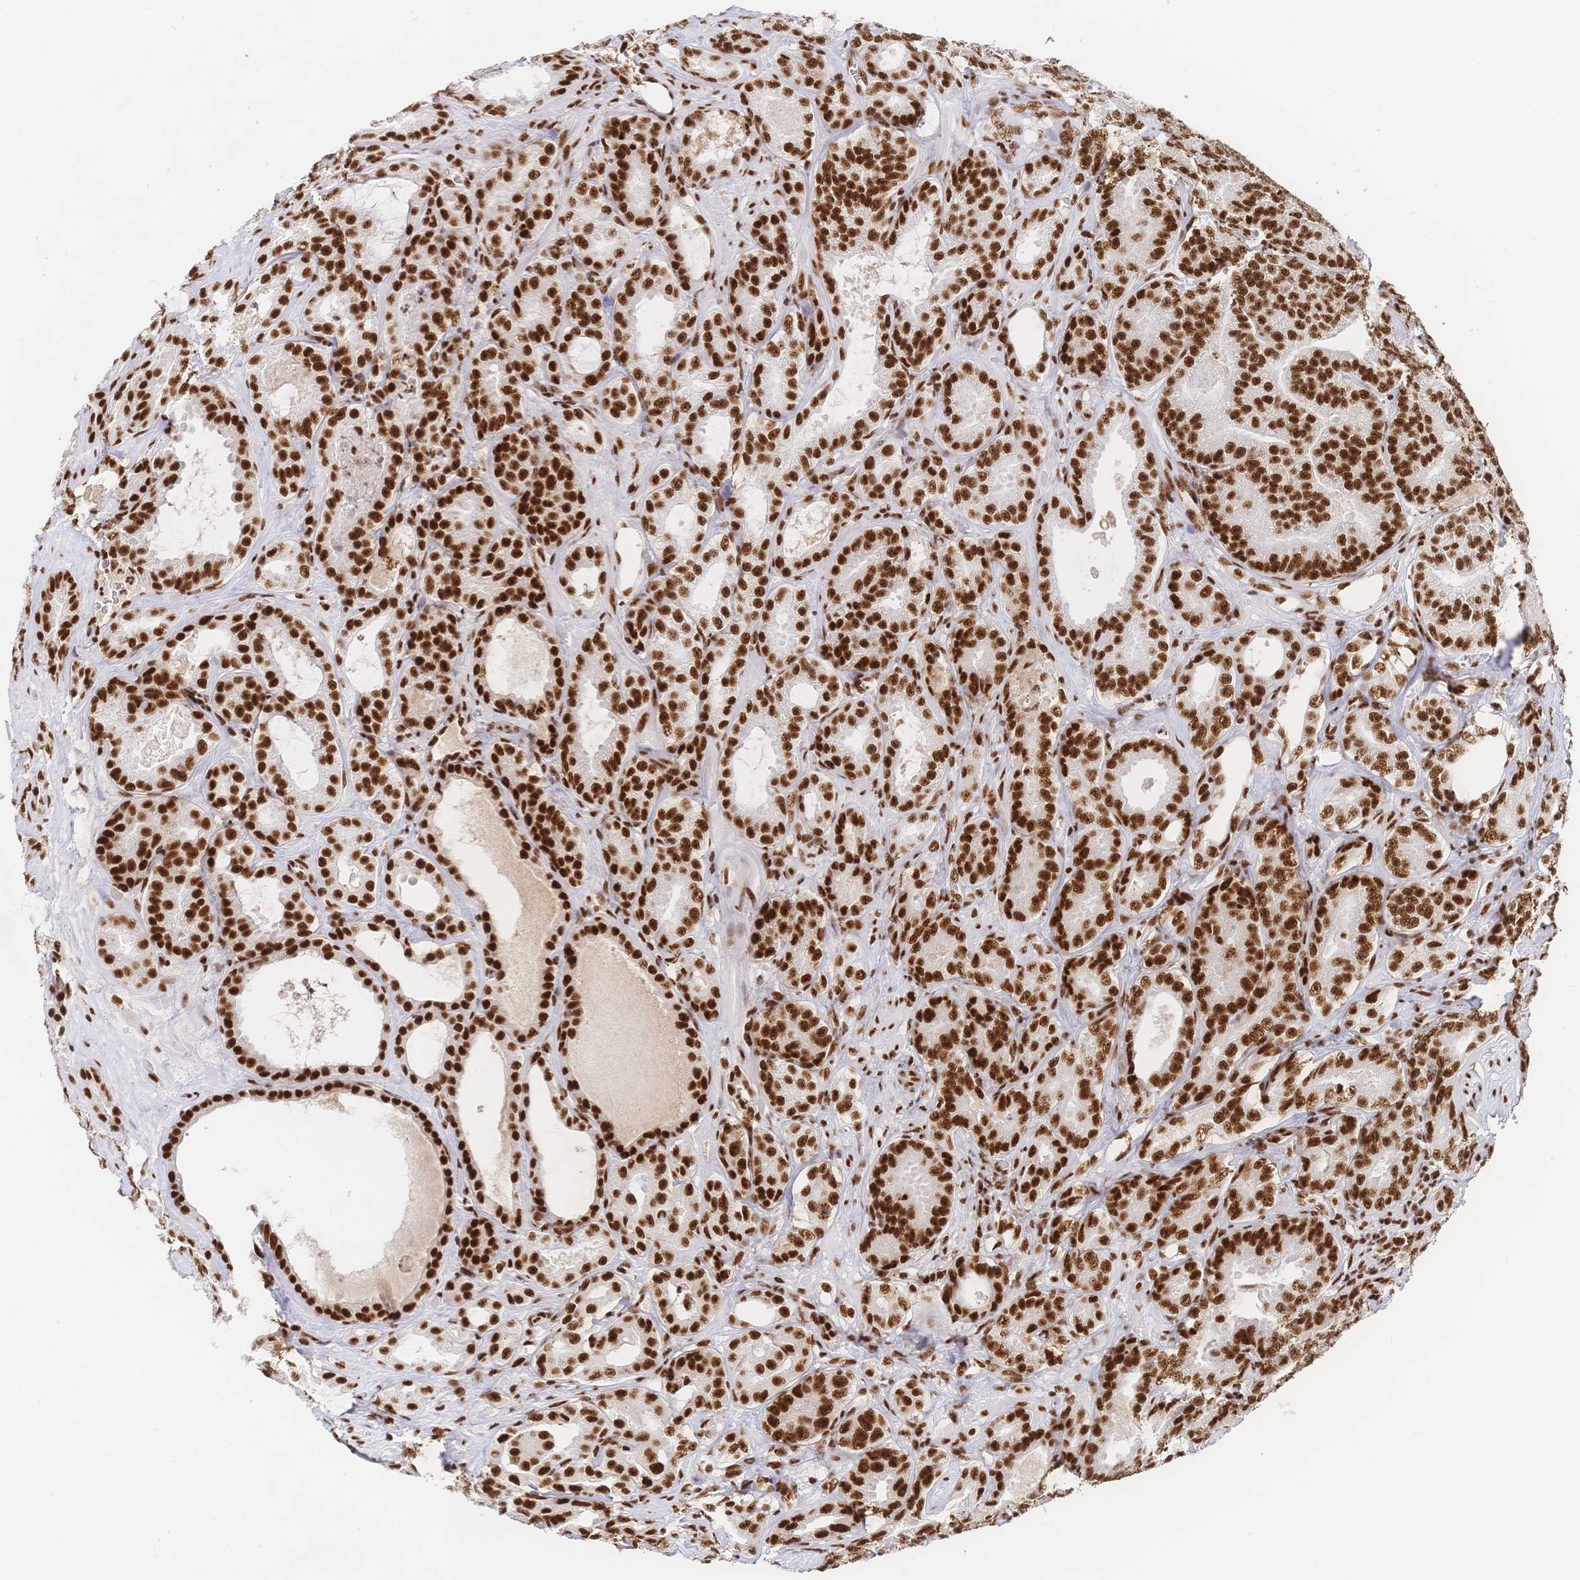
{"staining": {"intensity": "strong", "quantity": ">75%", "location": "nuclear"}, "tissue": "prostate cancer", "cell_type": "Tumor cells", "image_type": "cancer", "snomed": [{"axis": "morphology", "description": "Adenocarcinoma, High grade"}, {"axis": "topography", "description": "Prostate"}], "caption": "IHC histopathology image of prostate high-grade adenocarcinoma stained for a protein (brown), which demonstrates high levels of strong nuclear positivity in about >75% of tumor cells.", "gene": "SRSF1", "patient": {"sex": "male", "age": 64}}